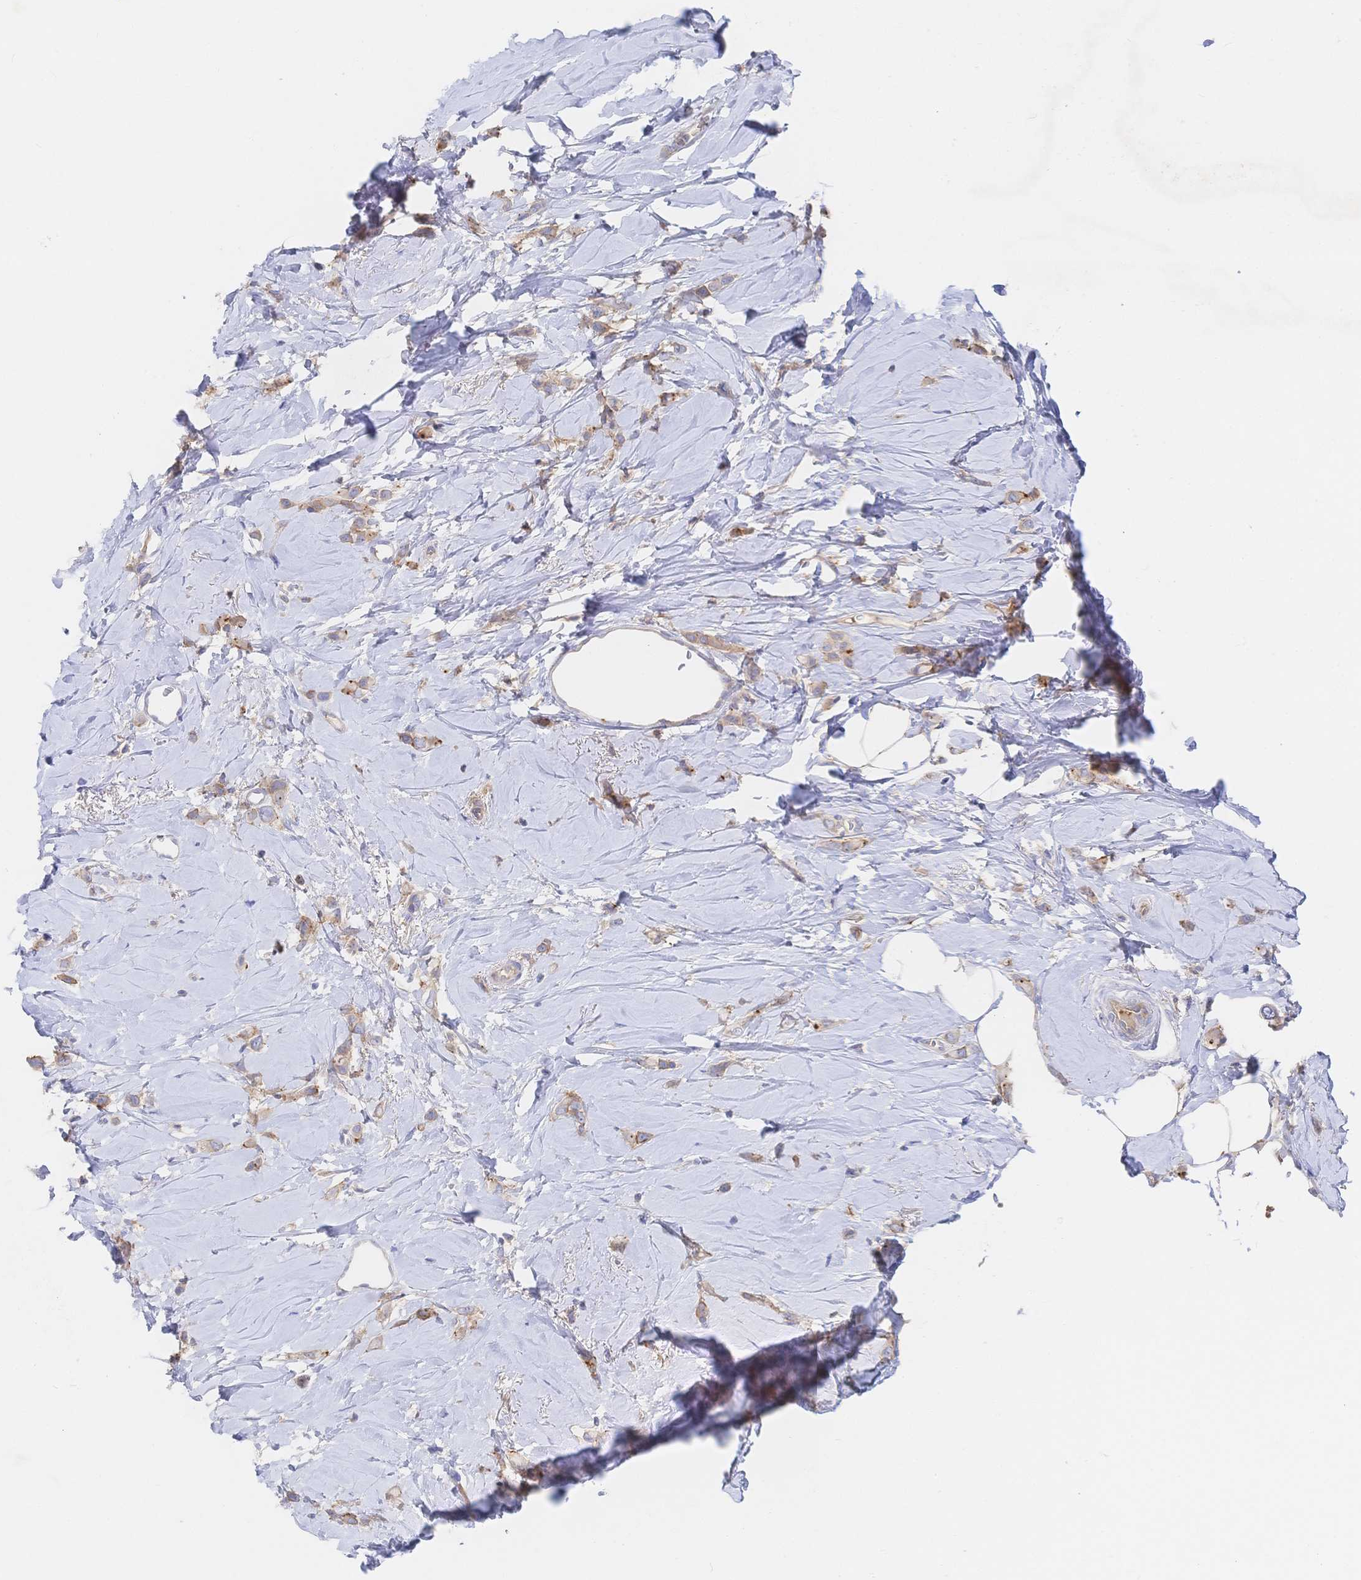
{"staining": {"intensity": "moderate", "quantity": ">75%", "location": "cytoplasmic/membranous"}, "tissue": "breast cancer", "cell_type": "Tumor cells", "image_type": "cancer", "snomed": [{"axis": "morphology", "description": "Lobular carcinoma"}, {"axis": "topography", "description": "Breast"}], "caption": "The image exhibits a brown stain indicating the presence of a protein in the cytoplasmic/membranous of tumor cells in lobular carcinoma (breast).", "gene": "F11R", "patient": {"sex": "female", "age": 66}}